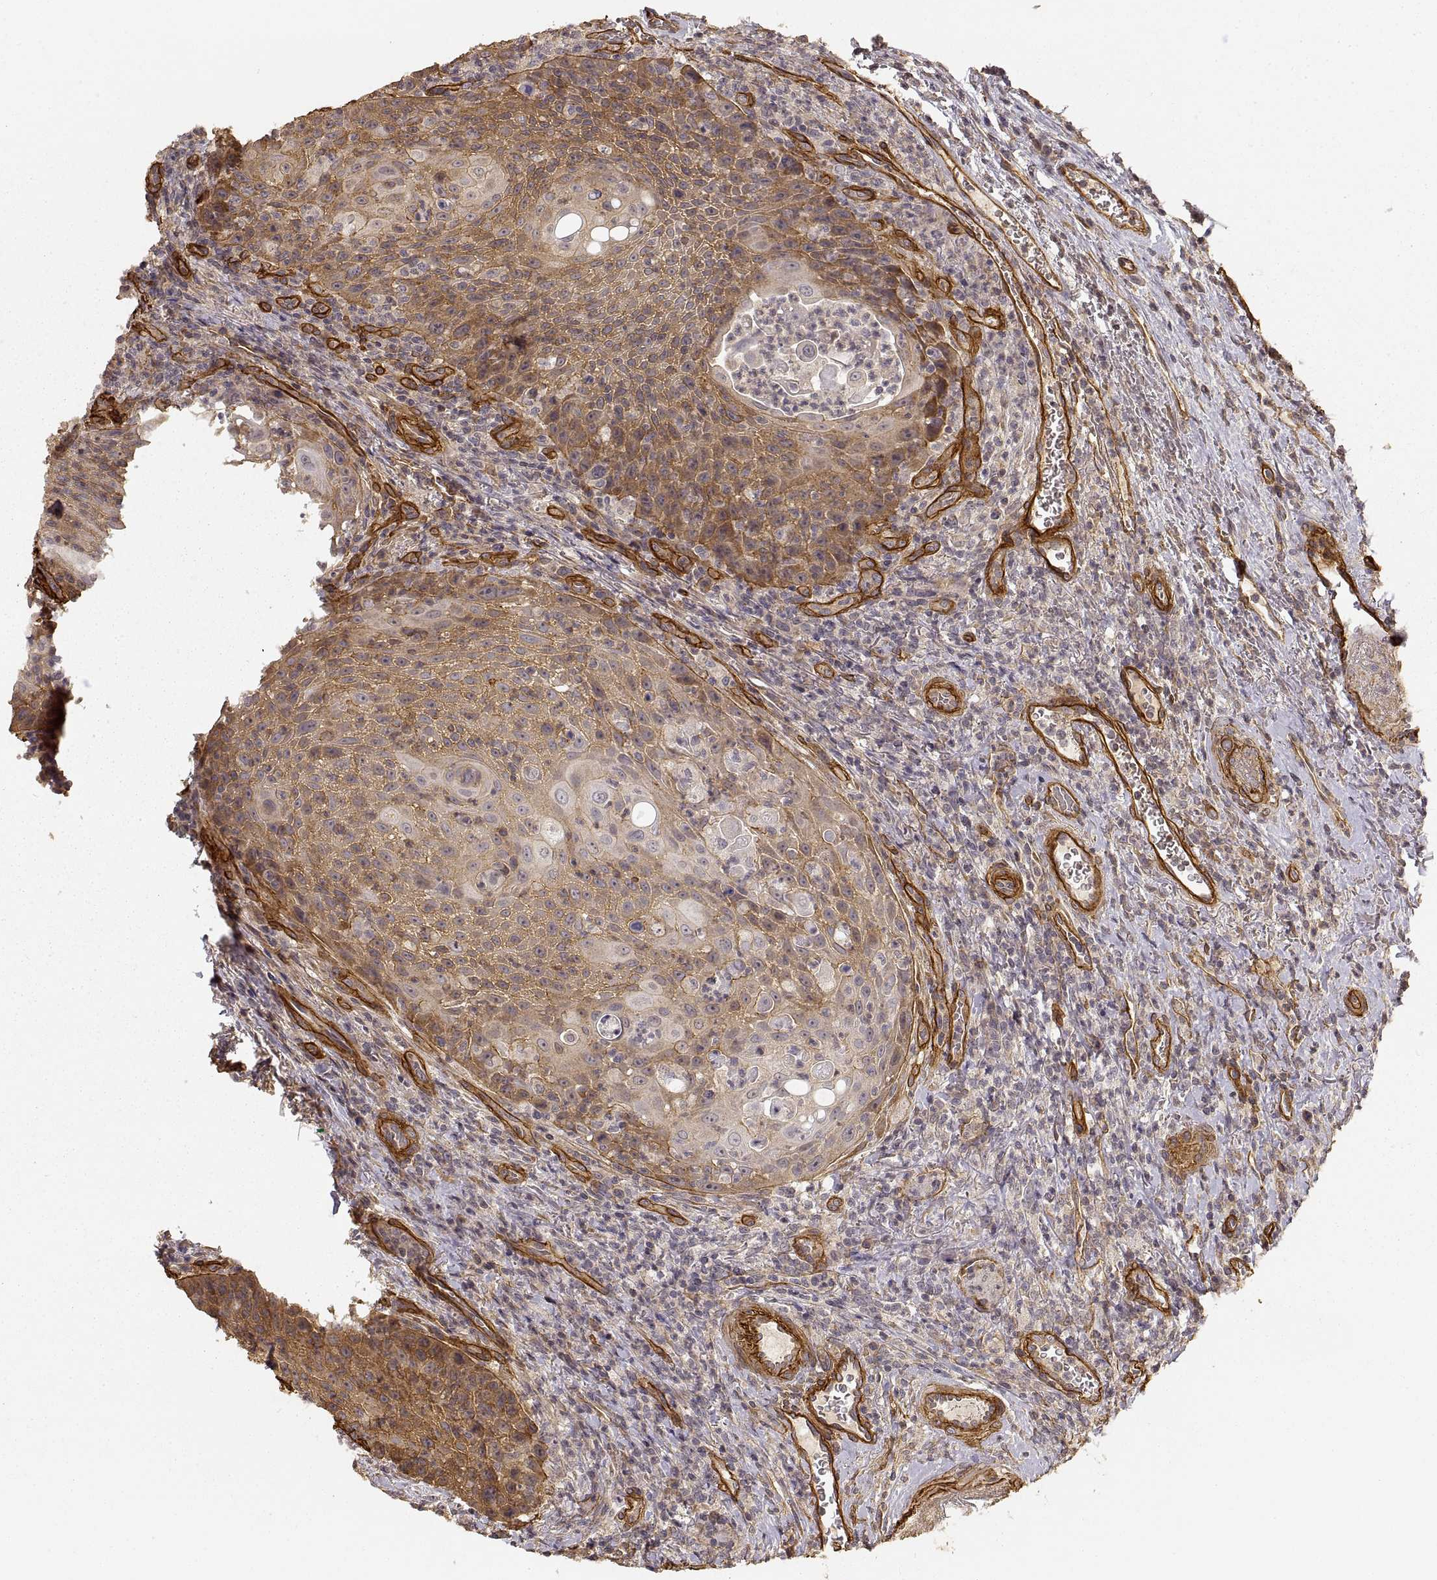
{"staining": {"intensity": "moderate", "quantity": ">75%", "location": "cytoplasmic/membranous"}, "tissue": "head and neck cancer", "cell_type": "Tumor cells", "image_type": "cancer", "snomed": [{"axis": "morphology", "description": "Squamous cell carcinoma, NOS"}, {"axis": "topography", "description": "Head-Neck"}], "caption": "DAB immunohistochemical staining of head and neck squamous cell carcinoma shows moderate cytoplasmic/membranous protein positivity in about >75% of tumor cells.", "gene": "LAMA4", "patient": {"sex": "male", "age": 69}}